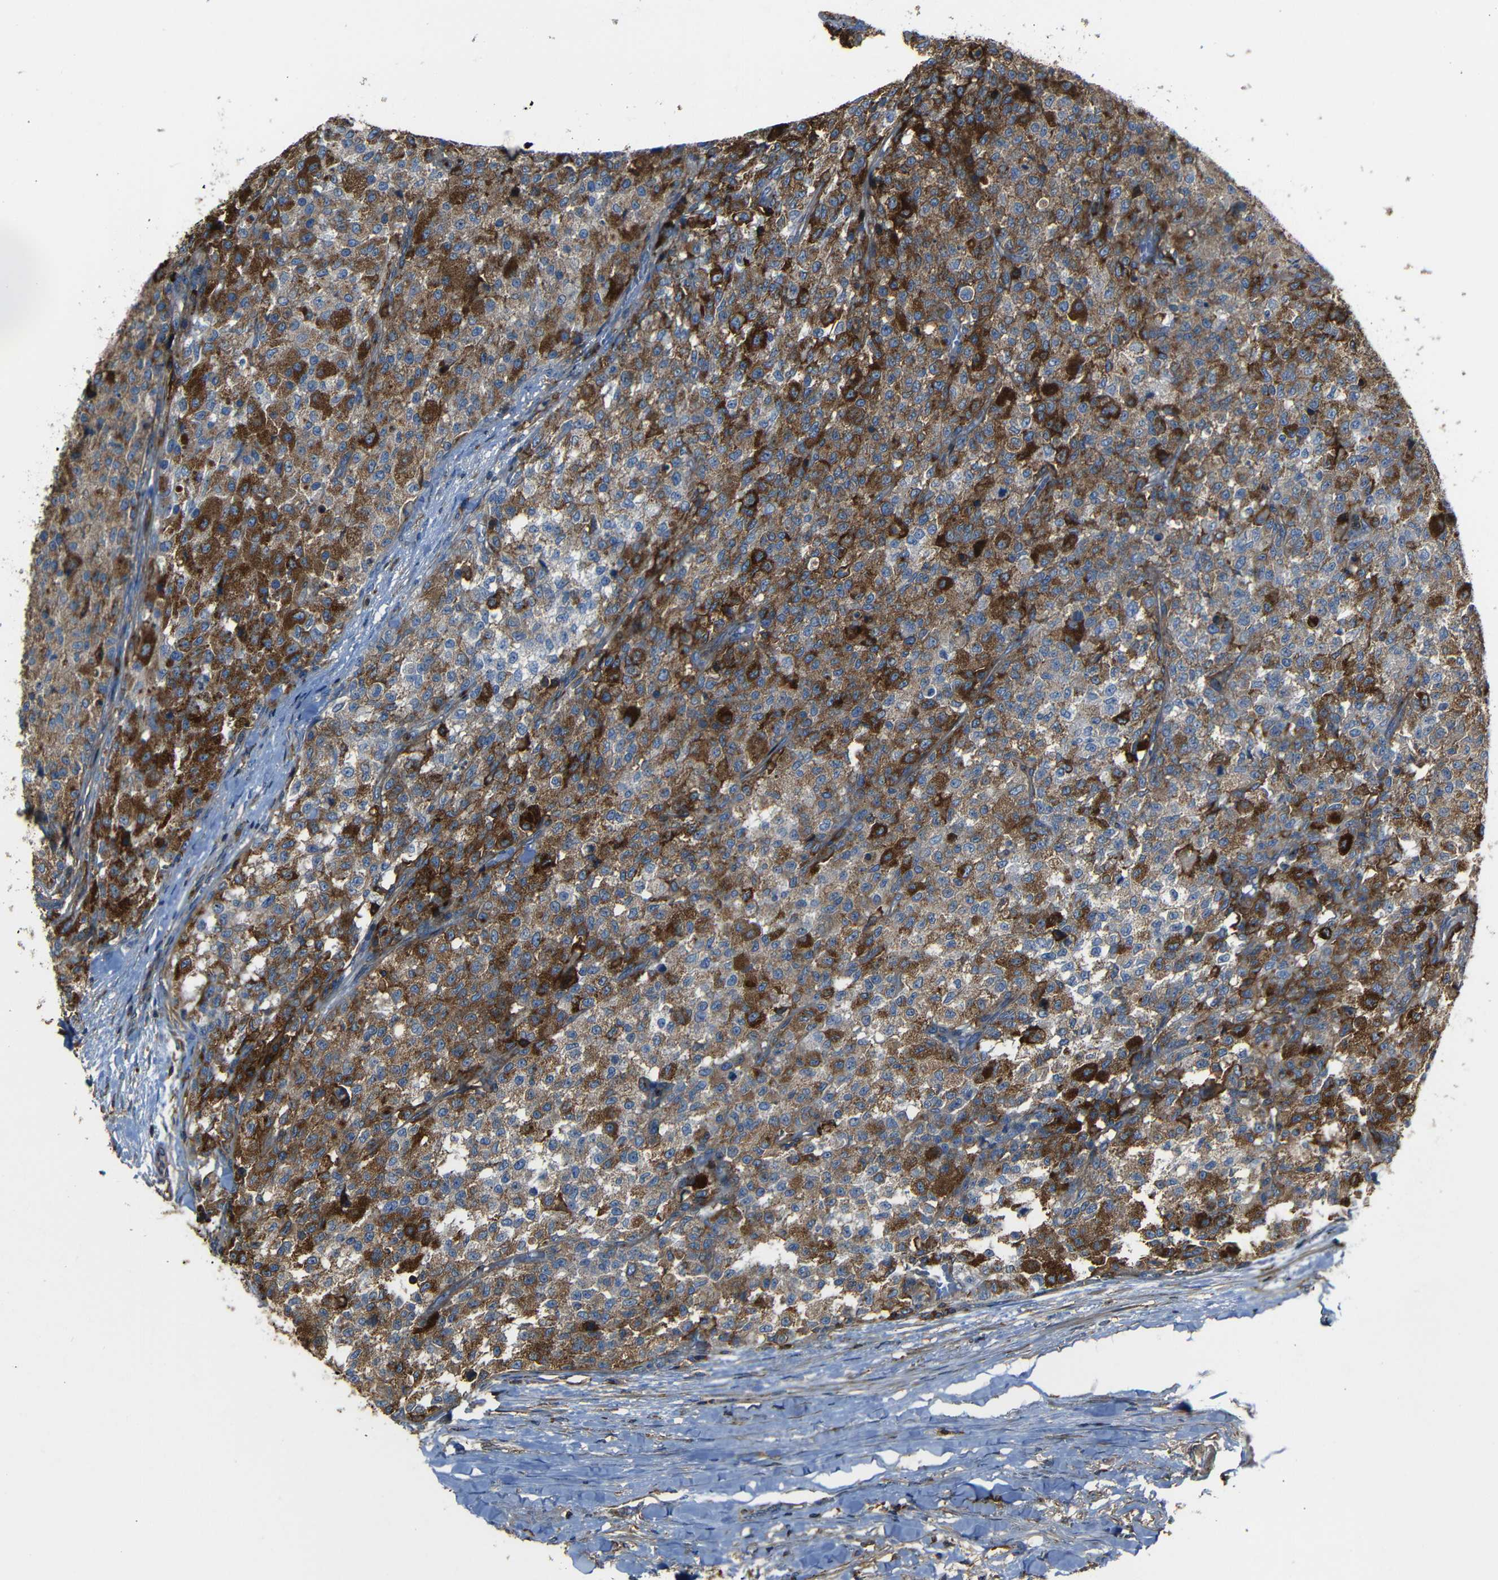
{"staining": {"intensity": "moderate", "quantity": ">75%", "location": "cytoplasmic/membranous"}, "tissue": "testis cancer", "cell_type": "Tumor cells", "image_type": "cancer", "snomed": [{"axis": "morphology", "description": "Seminoma, NOS"}, {"axis": "topography", "description": "Testis"}], "caption": "Immunohistochemical staining of testis cancer (seminoma) displays medium levels of moderate cytoplasmic/membranous protein positivity in about >75% of tumor cells. (DAB IHC, brown staining for protein, blue staining for nuclei).", "gene": "ADGRE5", "patient": {"sex": "male", "age": 59}}